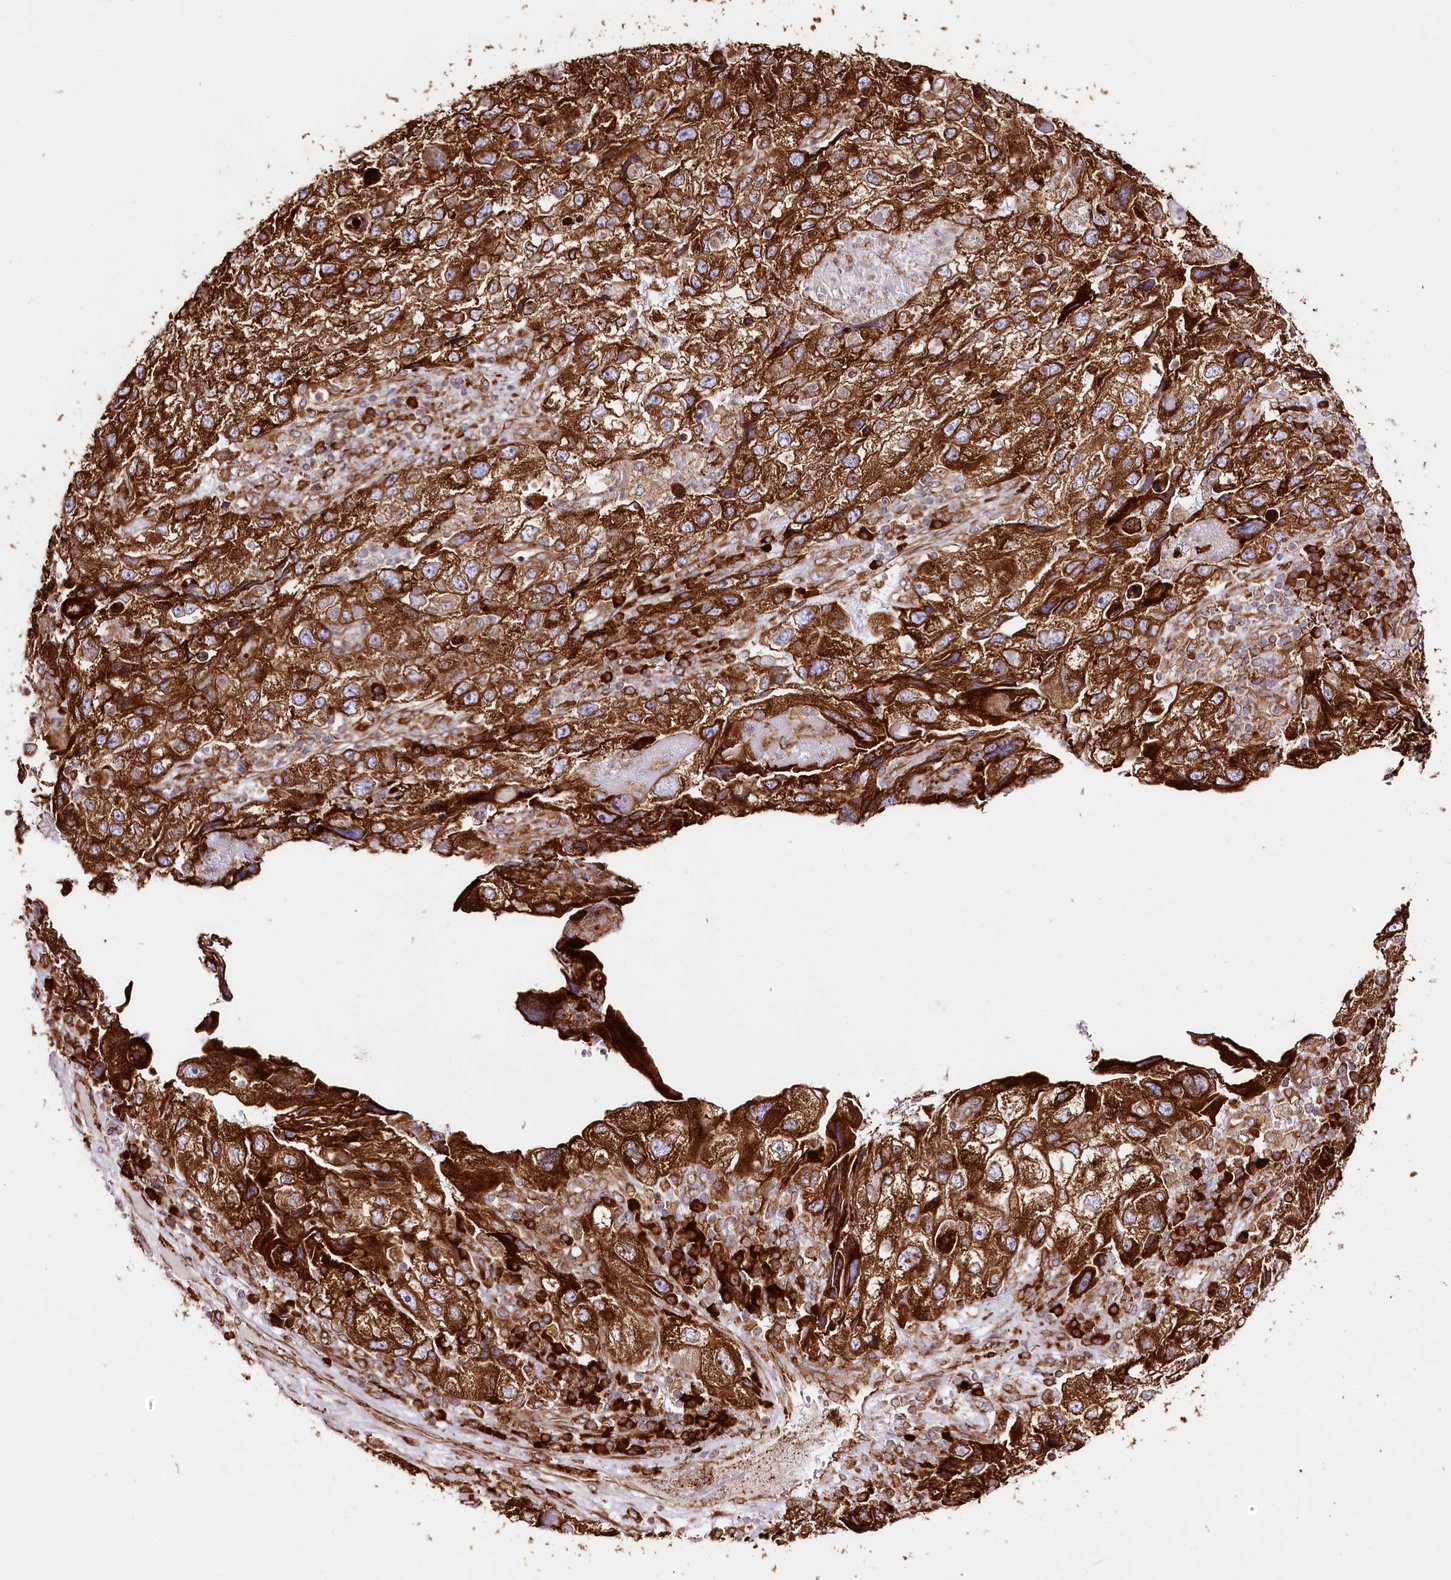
{"staining": {"intensity": "strong", "quantity": ">75%", "location": "cytoplasmic/membranous"}, "tissue": "endometrial cancer", "cell_type": "Tumor cells", "image_type": "cancer", "snomed": [{"axis": "morphology", "description": "Adenocarcinoma, NOS"}, {"axis": "topography", "description": "Endometrium"}], "caption": "Endometrial cancer was stained to show a protein in brown. There is high levels of strong cytoplasmic/membranous positivity in approximately >75% of tumor cells. (brown staining indicates protein expression, while blue staining denotes nuclei).", "gene": "CNPY2", "patient": {"sex": "female", "age": 49}}